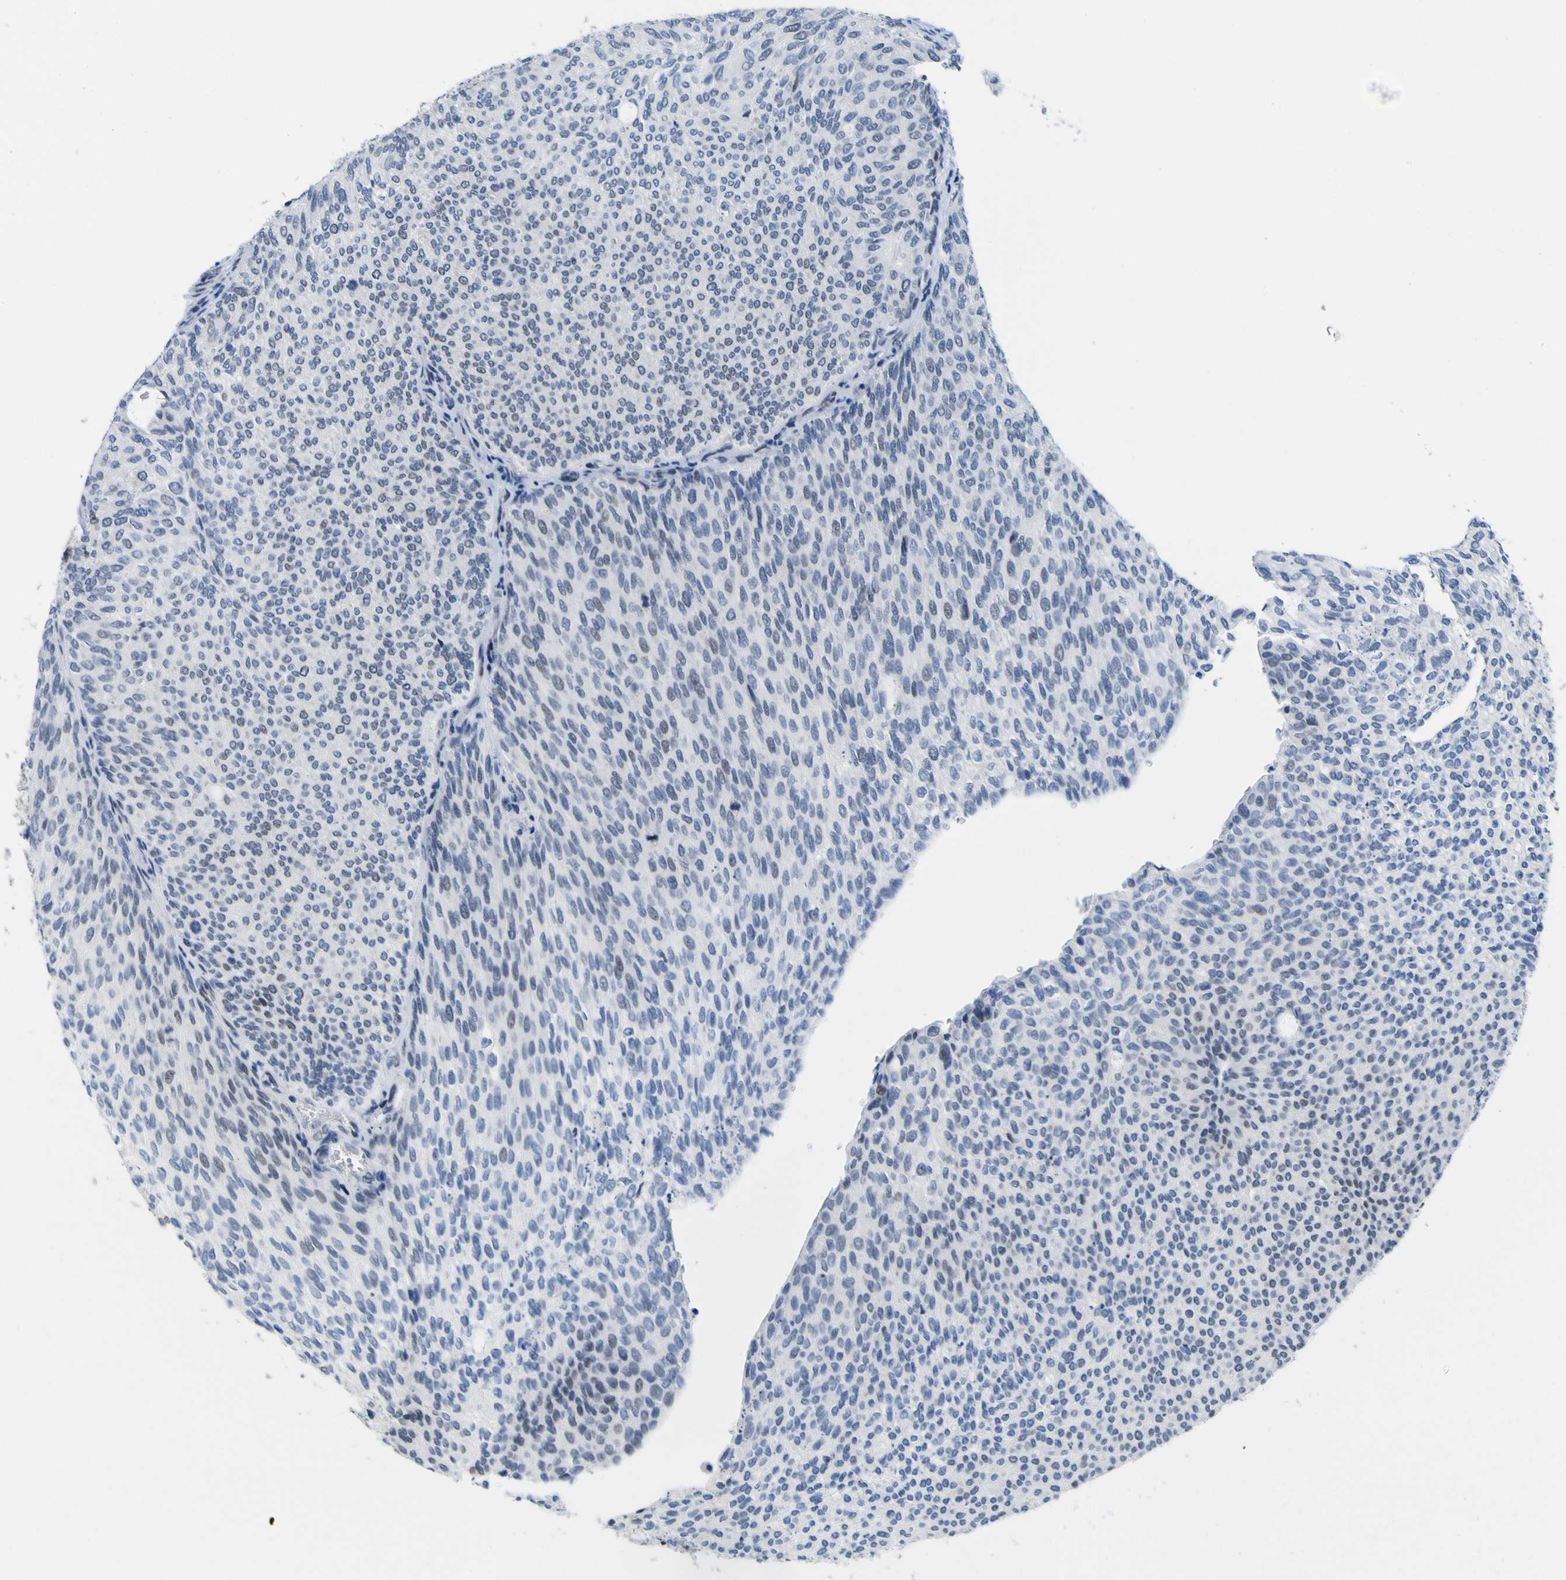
{"staining": {"intensity": "negative", "quantity": "none", "location": "none"}, "tissue": "urothelial cancer", "cell_type": "Tumor cells", "image_type": "cancer", "snomed": [{"axis": "morphology", "description": "Urothelial carcinoma, Low grade"}, {"axis": "topography", "description": "Urinary bladder"}], "caption": "There is no significant positivity in tumor cells of urothelial carcinoma (low-grade). Nuclei are stained in blue.", "gene": "MBD3", "patient": {"sex": "female", "age": 79}}